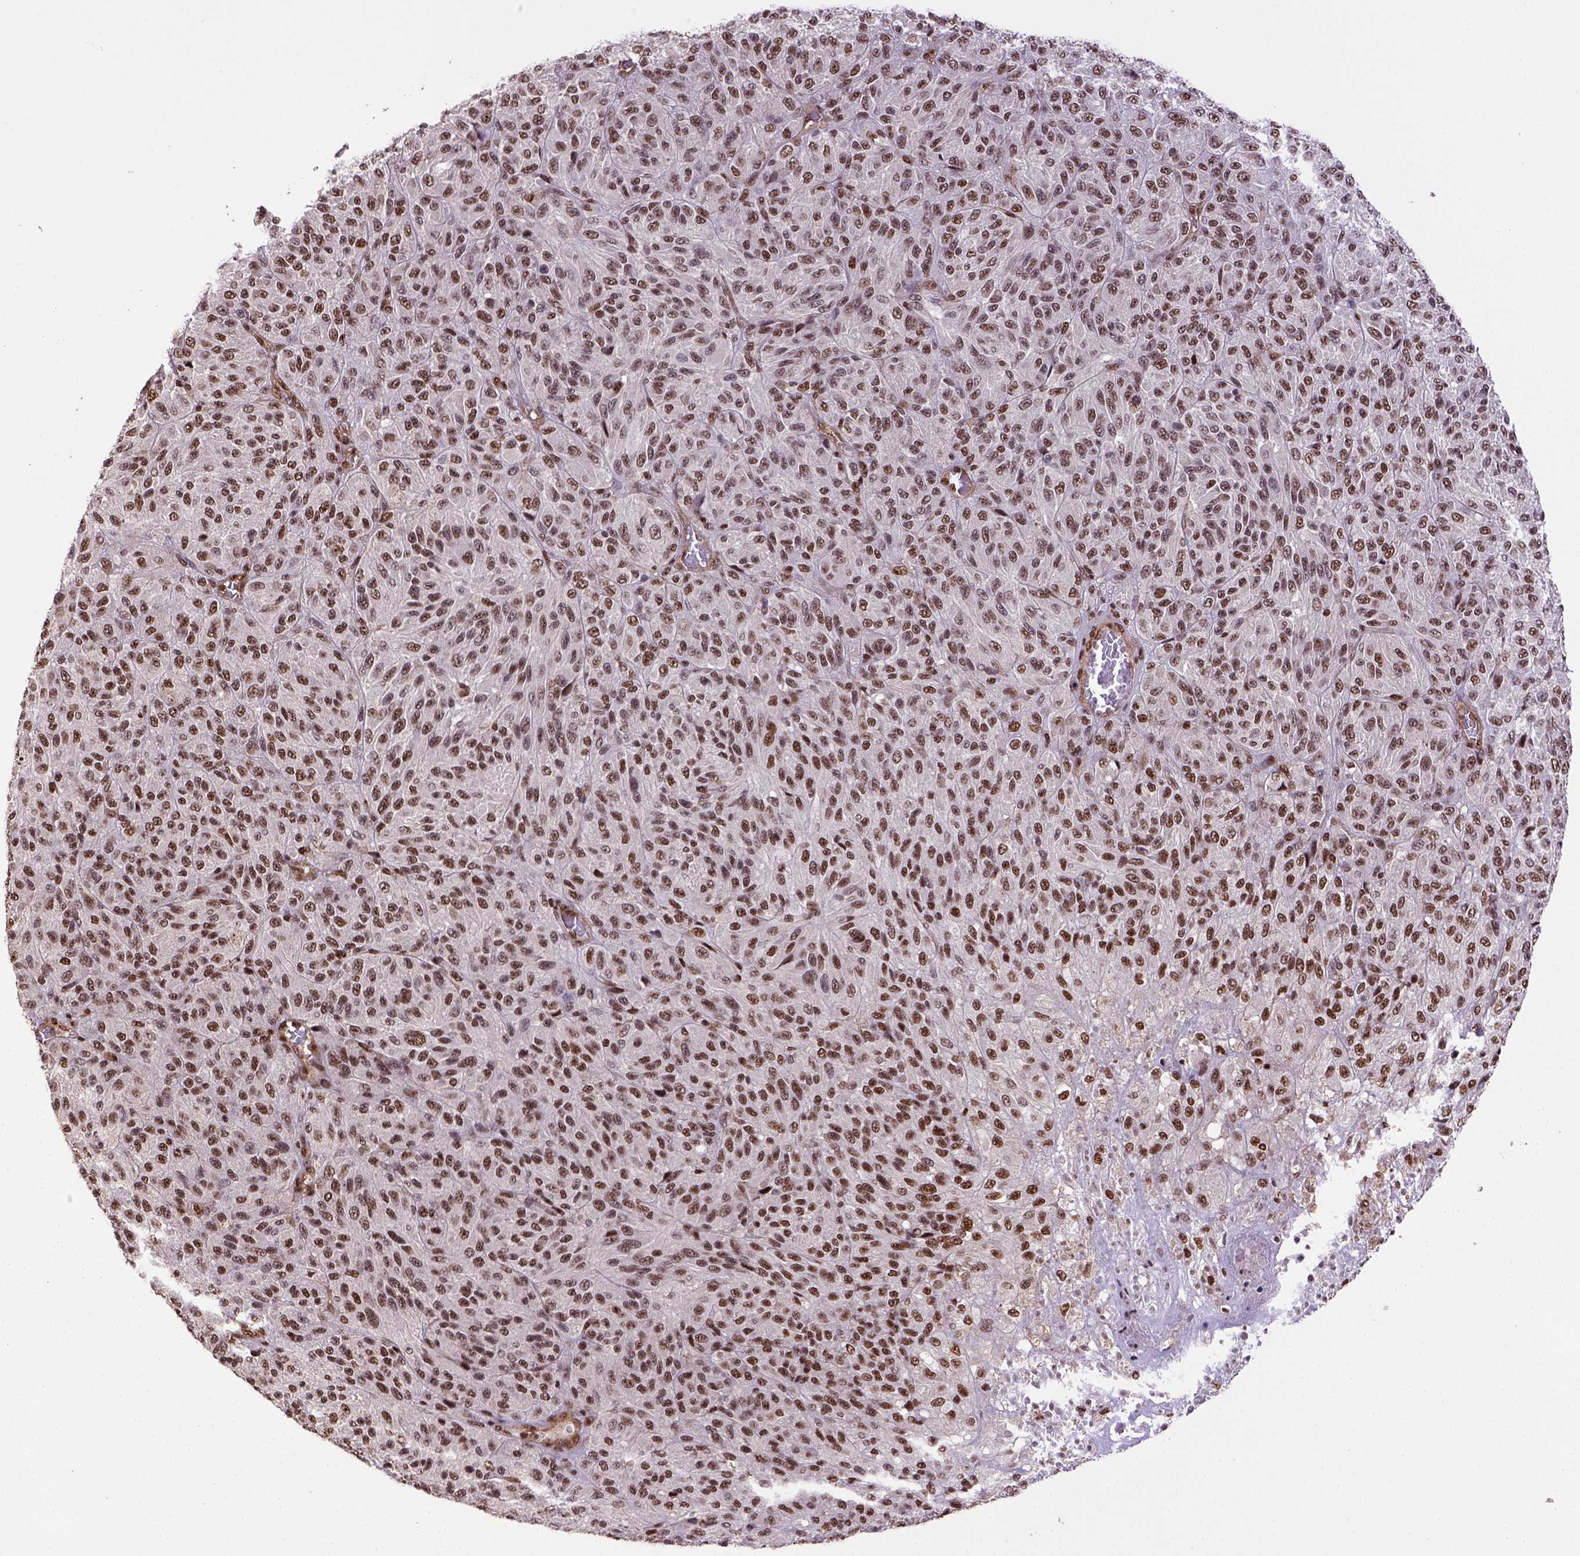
{"staining": {"intensity": "moderate", "quantity": ">75%", "location": "nuclear"}, "tissue": "melanoma", "cell_type": "Tumor cells", "image_type": "cancer", "snomed": [{"axis": "morphology", "description": "Malignant melanoma, Metastatic site"}, {"axis": "topography", "description": "Brain"}], "caption": "The histopathology image shows immunohistochemical staining of melanoma. There is moderate nuclear expression is identified in approximately >75% of tumor cells.", "gene": "PPIG", "patient": {"sex": "female", "age": 56}}